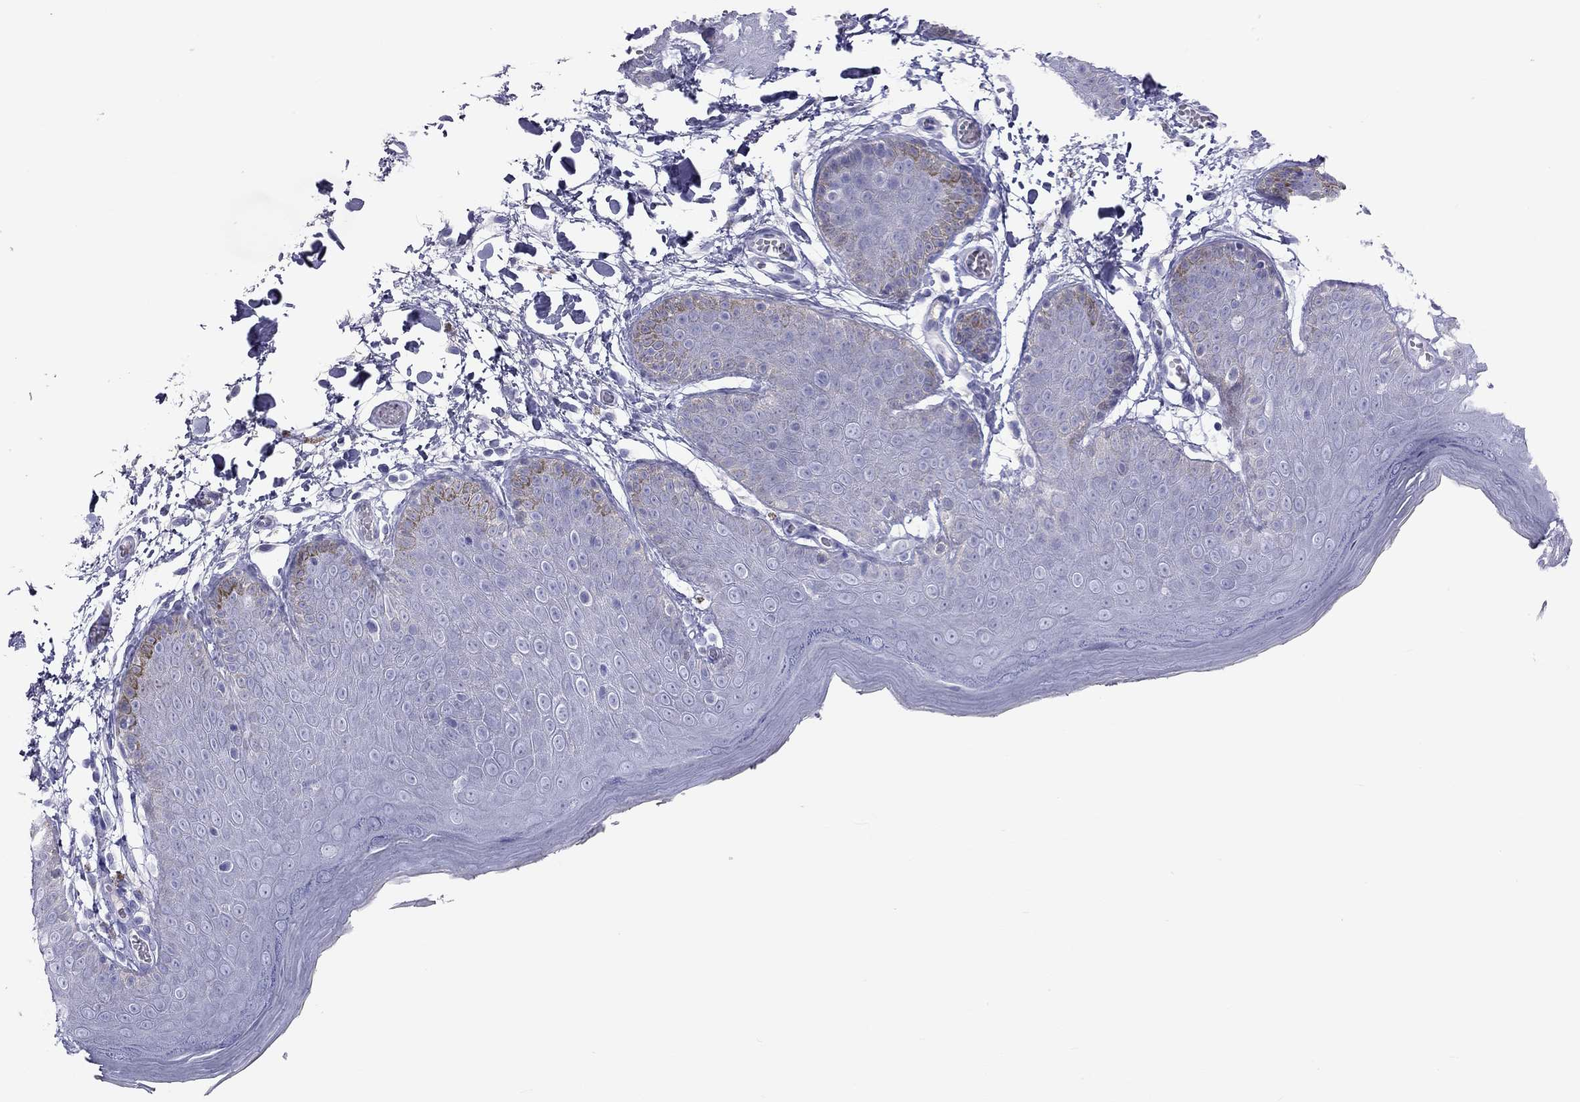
{"staining": {"intensity": "negative", "quantity": "none", "location": "none"}, "tissue": "skin", "cell_type": "Epidermal cells", "image_type": "normal", "snomed": [{"axis": "morphology", "description": "Normal tissue, NOS"}, {"axis": "topography", "description": "Anal"}], "caption": "Immunohistochemistry (IHC) histopathology image of unremarkable skin: human skin stained with DAB exhibits no significant protein staining in epidermal cells.", "gene": "KLRG1", "patient": {"sex": "male", "age": 53}}